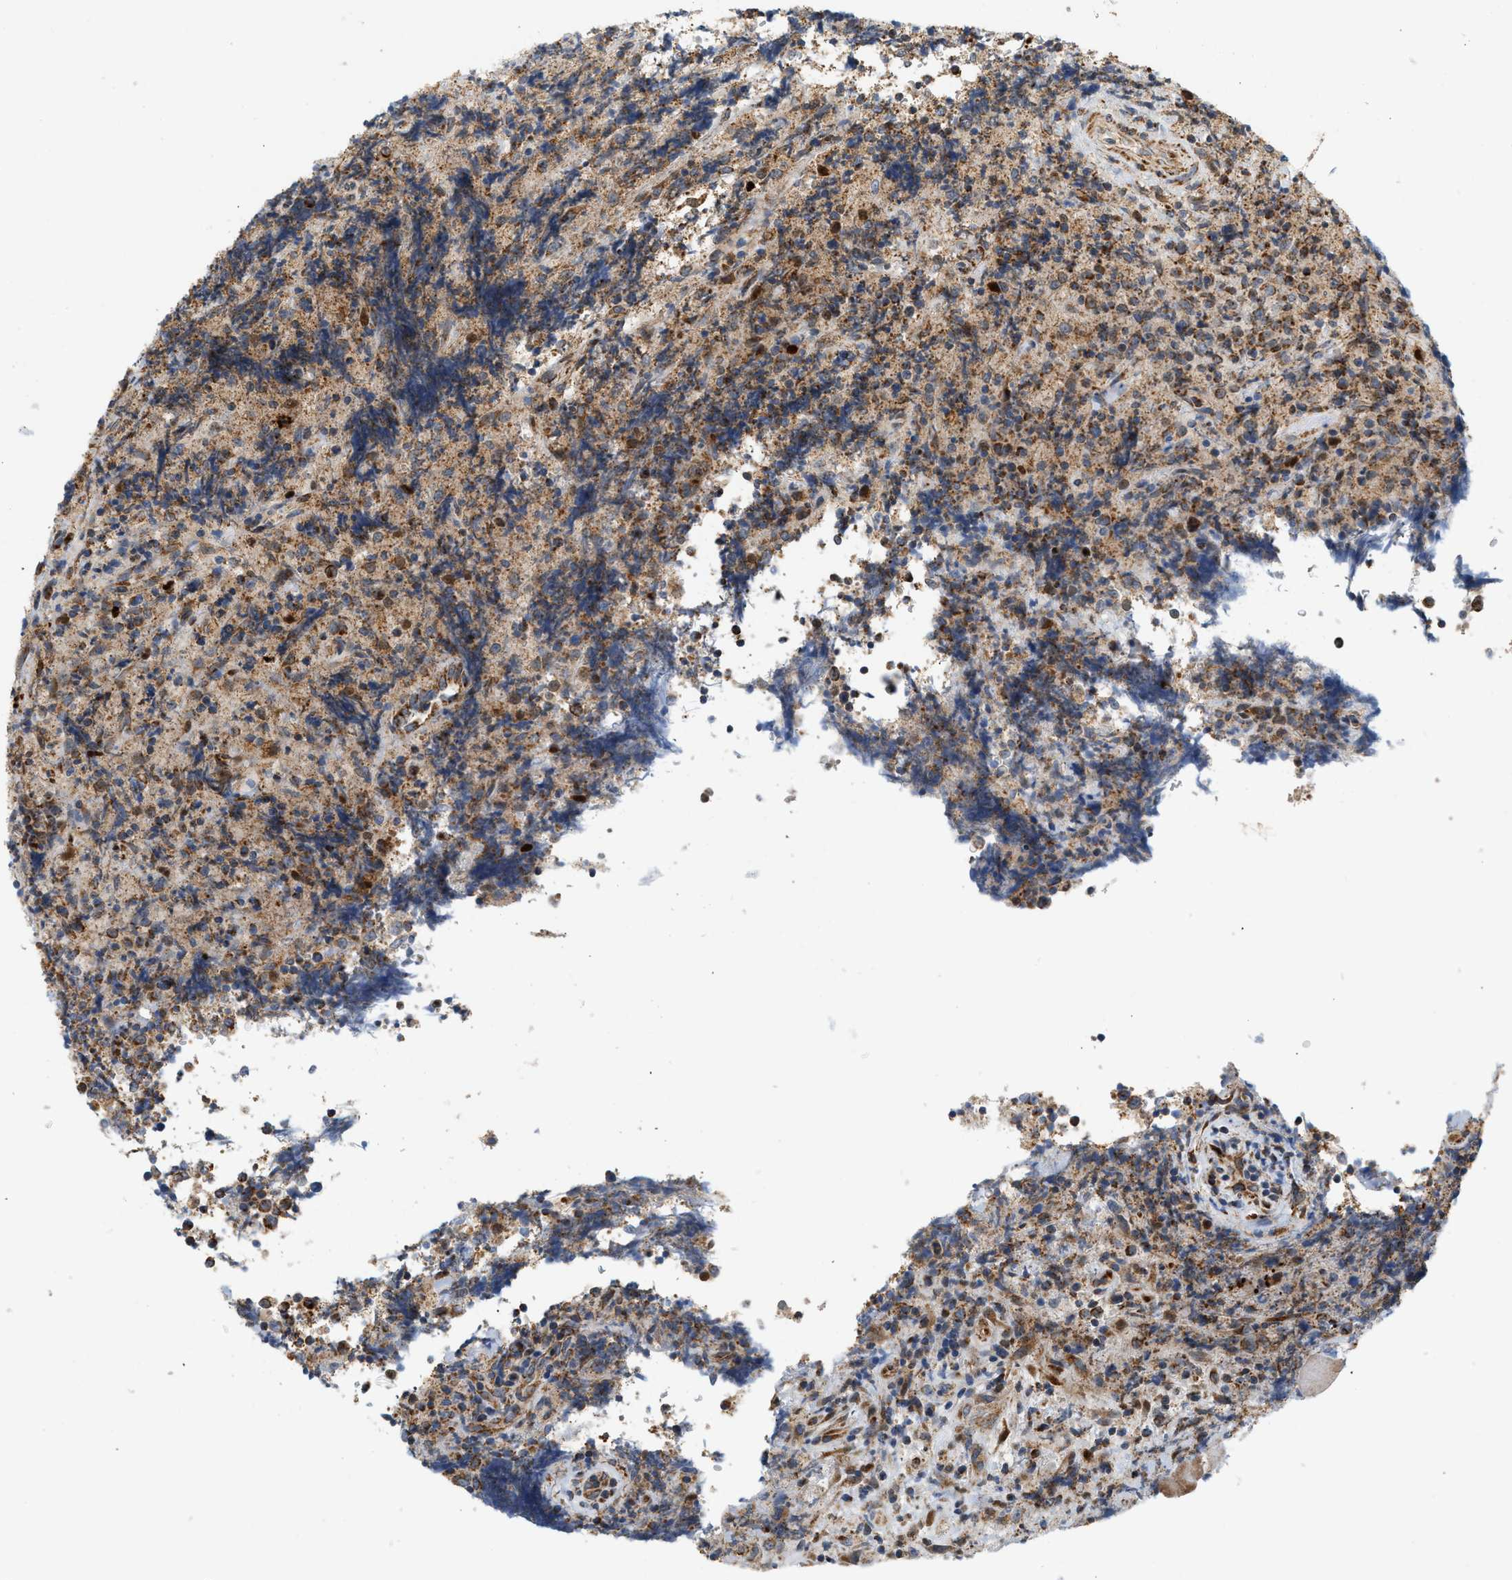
{"staining": {"intensity": "moderate", "quantity": ">75%", "location": "cytoplasmic/membranous"}, "tissue": "lymphoma", "cell_type": "Tumor cells", "image_type": "cancer", "snomed": [{"axis": "morphology", "description": "Malignant lymphoma, non-Hodgkin's type, High grade"}, {"axis": "topography", "description": "Tonsil"}], "caption": "Tumor cells display medium levels of moderate cytoplasmic/membranous staining in approximately >75% of cells in human malignant lymphoma, non-Hodgkin's type (high-grade).", "gene": "MCU", "patient": {"sex": "female", "age": 36}}